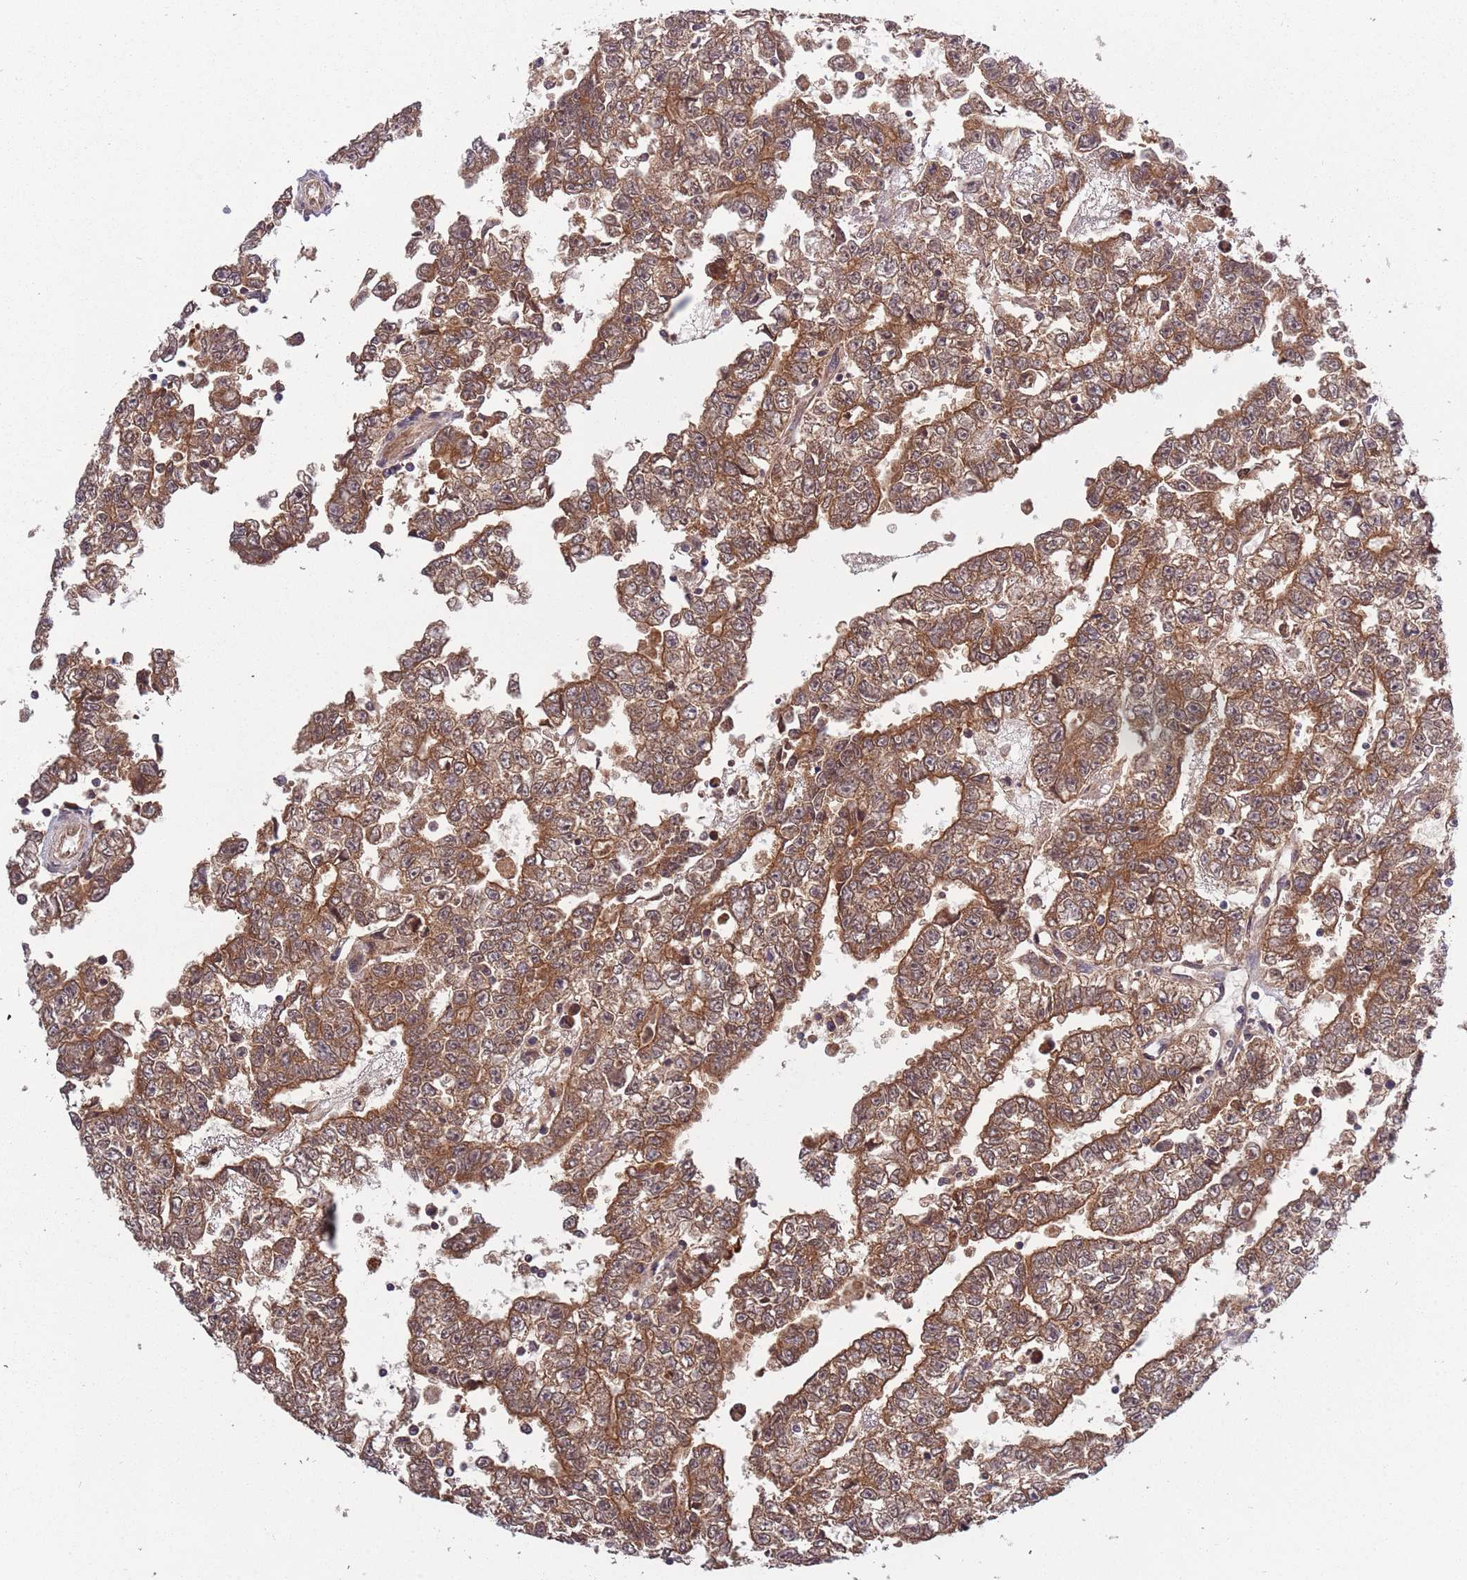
{"staining": {"intensity": "moderate", "quantity": ">75%", "location": "cytoplasmic/membranous"}, "tissue": "testis cancer", "cell_type": "Tumor cells", "image_type": "cancer", "snomed": [{"axis": "morphology", "description": "Carcinoma, Embryonal, NOS"}, {"axis": "topography", "description": "Testis"}], "caption": "Immunohistochemical staining of embryonal carcinoma (testis) exhibits medium levels of moderate cytoplasmic/membranous positivity in approximately >75% of tumor cells. (Brightfield microscopy of DAB IHC at high magnification).", "gene": "USP32", "patient": {"sex": "male", "age": 25}}